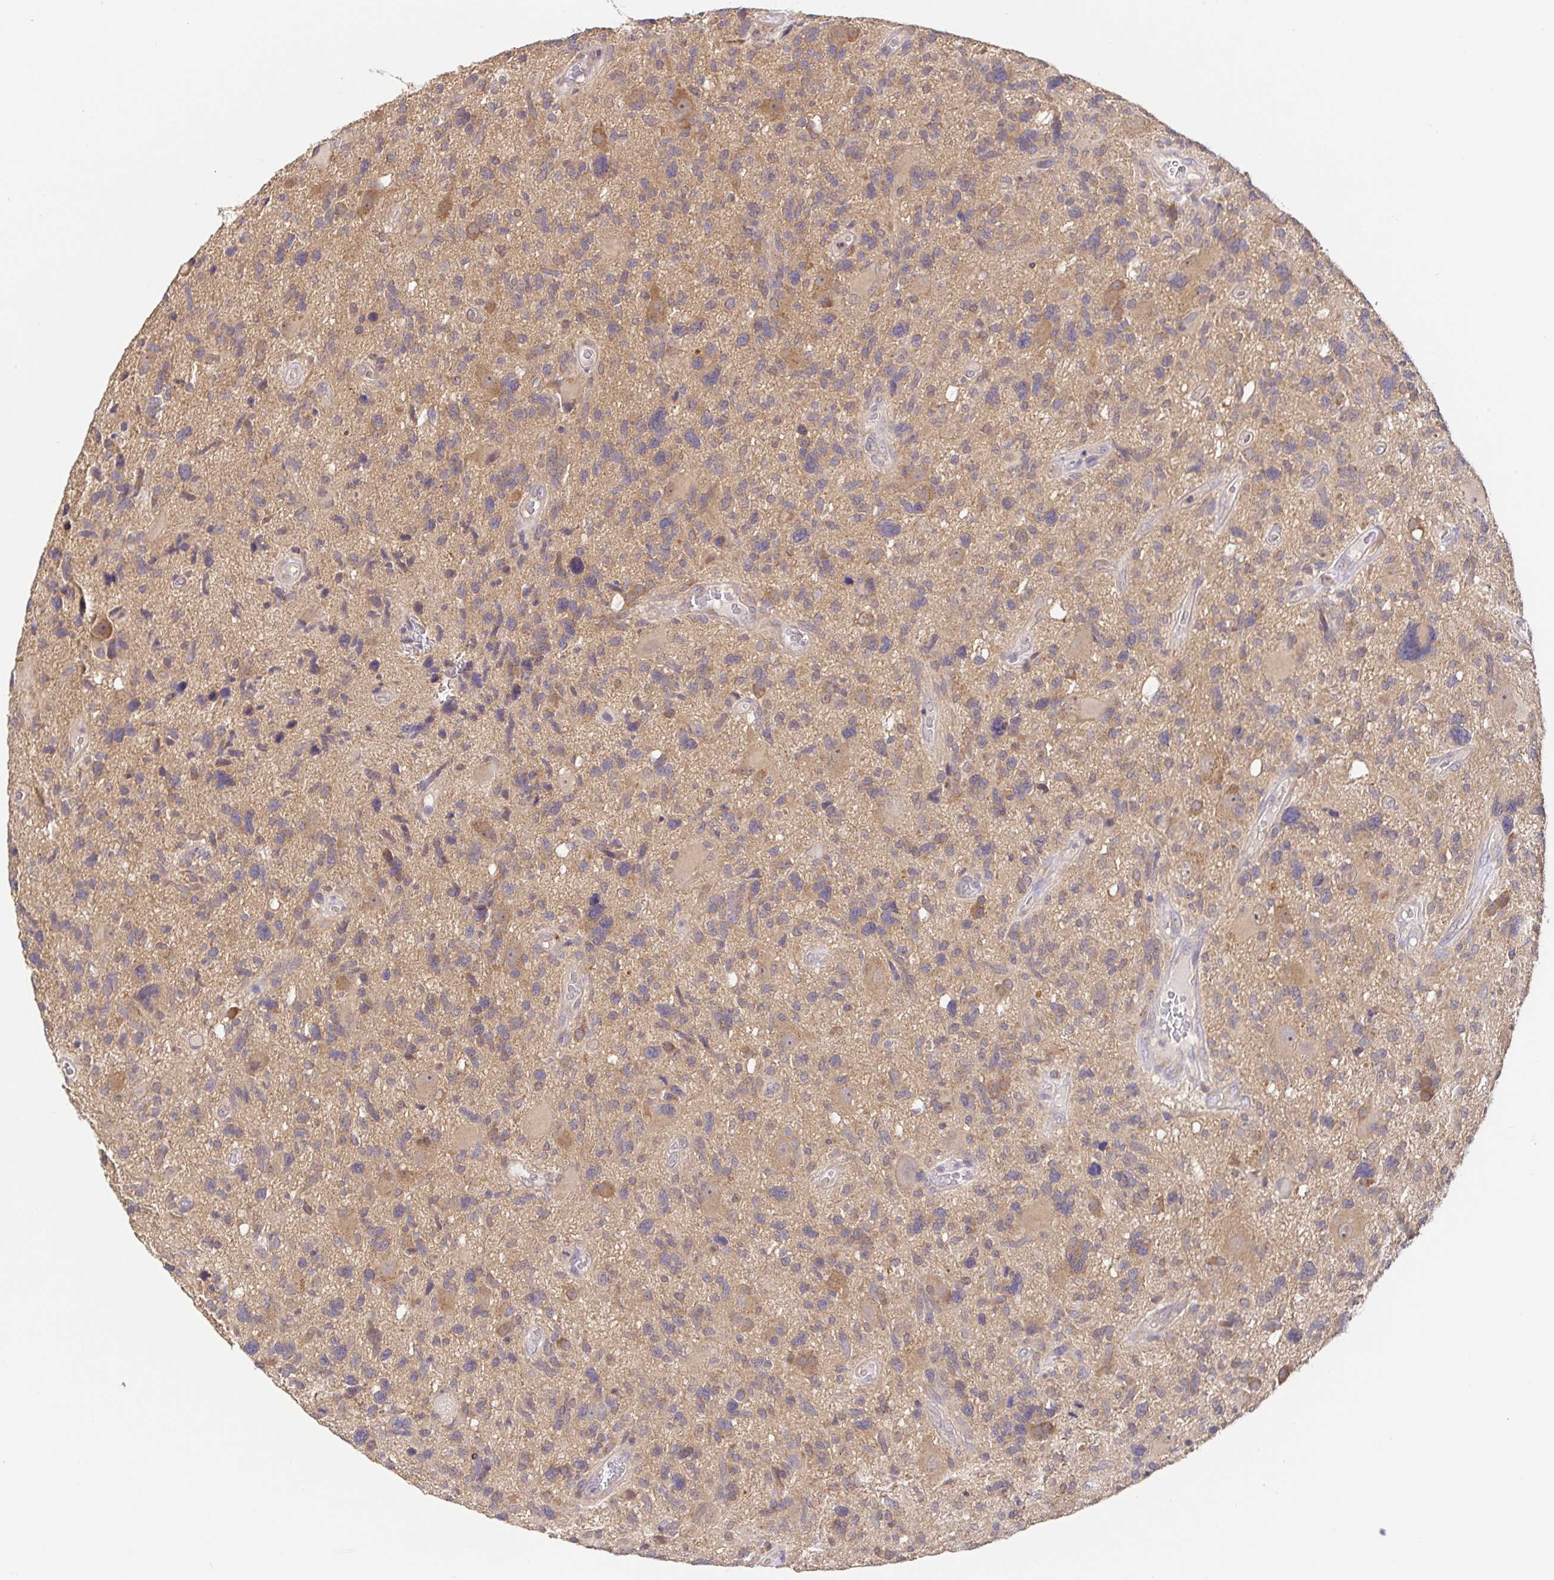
{"staining": {"intensity": "weak", "quantity": "<25%", "location": "cytoplasmic/membranous"}, "tissue": "glioma", "cell_type": "Tumor cells", "image_type": "cancer", "snomed": [{"axis": "morphology", "description": "Glioma, malignant, High grade"}, {"axis": "topography", "description": "Brain"}], "caption": "Human malignant glioma (high-grade) stained for a protein using immunohistochemistry shows no positivity in tumor cells.", "gene": "HAGH", "patient": {"sex": "male", "age": 49}}